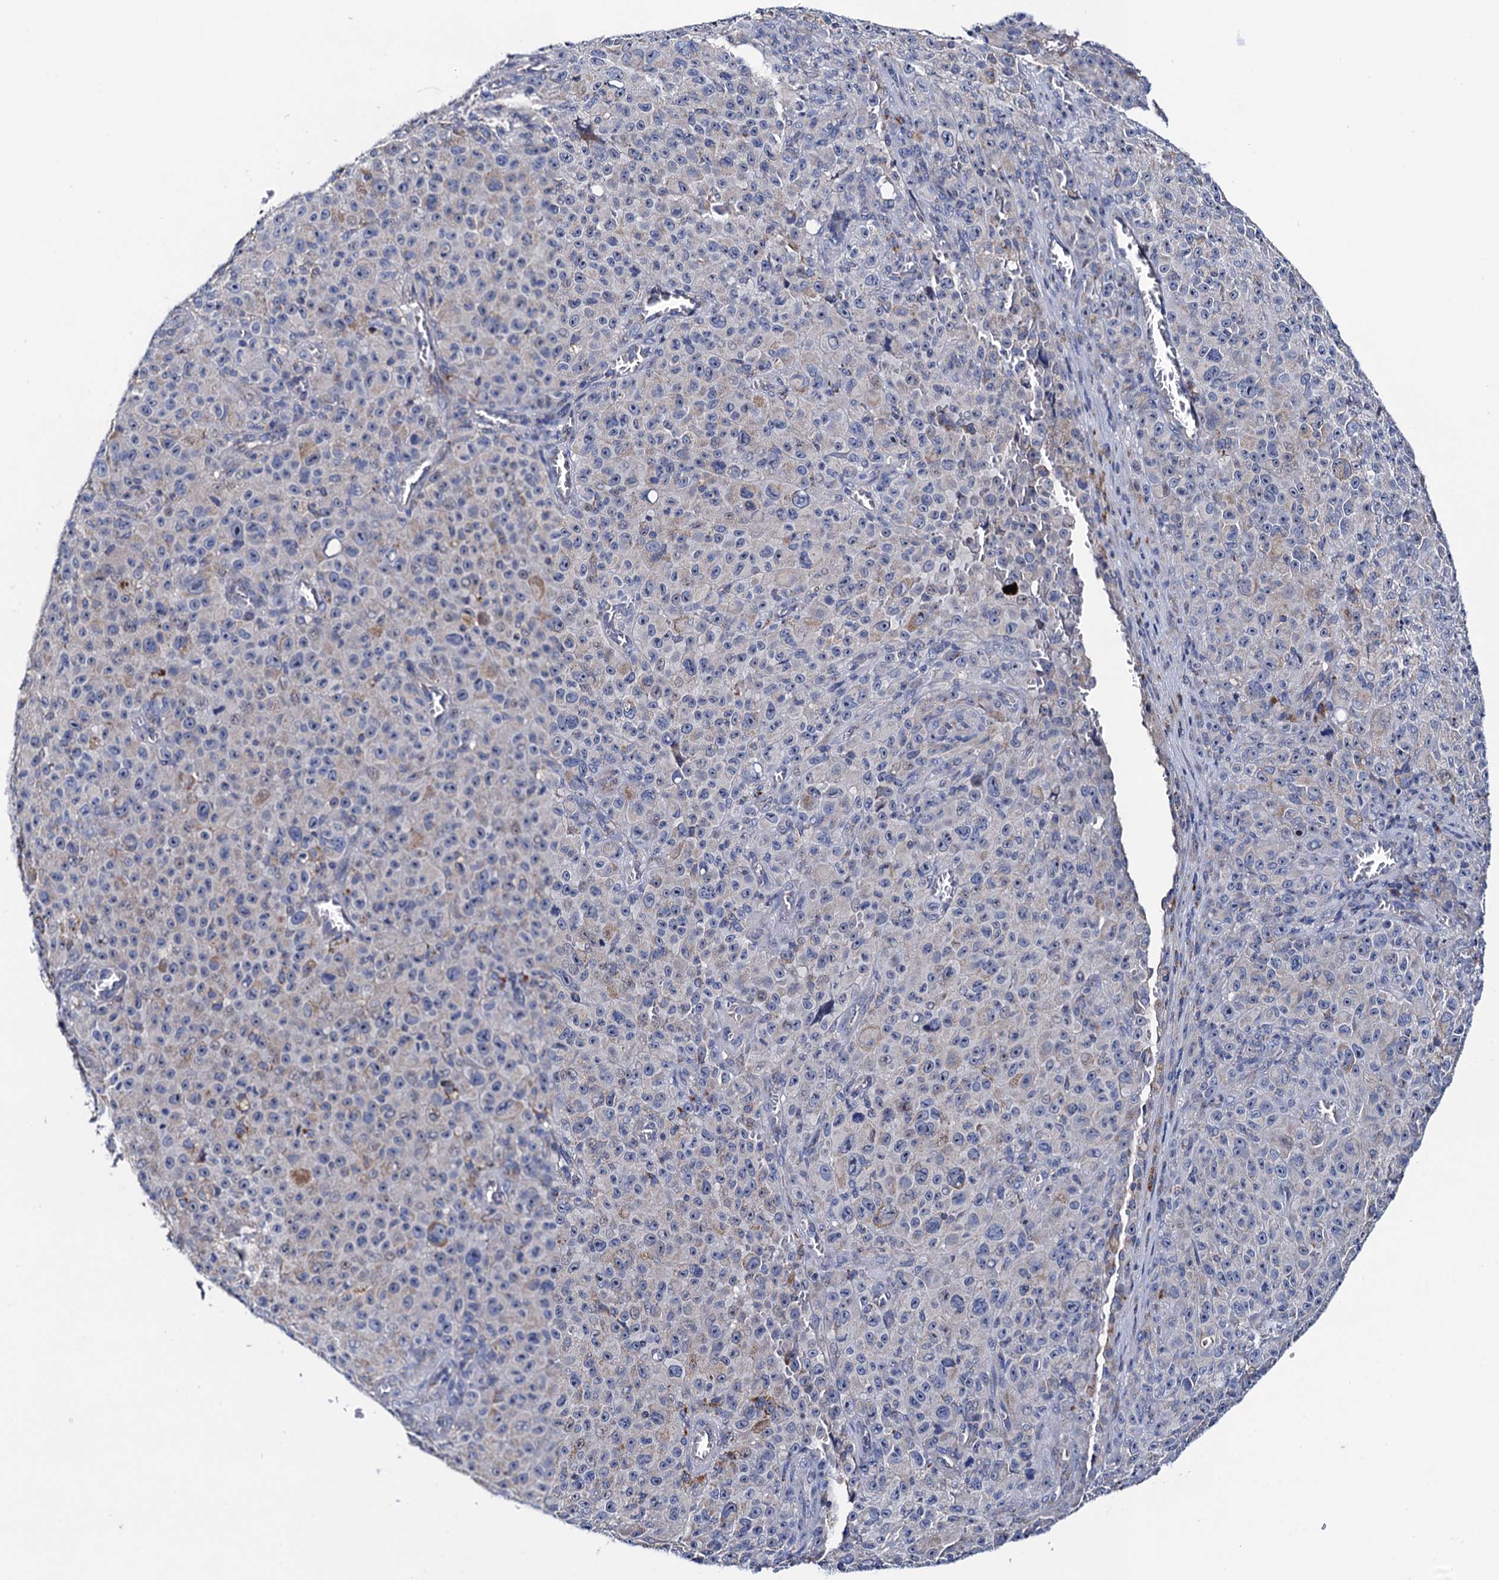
{"staining": {"intensity": "negative", "quantity": "none", "location": "none"}, "tissue": "melanoma", "cell_type": "Tumor cells", "image_type": "cancer", "snomed": [{"axis": "morphology", "description": "Malignant melanoma, NOS"}, {"axis": "topography", "description": "Skin"}], "caption": "IHC of human malignant melanoma displays no expression in tumor cells. (Stains: DAB (3,3'-diaminobenzidine) IHC with hematoxylin counter stain, Microscopy: brightfield microscopy at high magnification).", "gene": "MRPL48", "patient": {"sex": "female", "age": 82}}